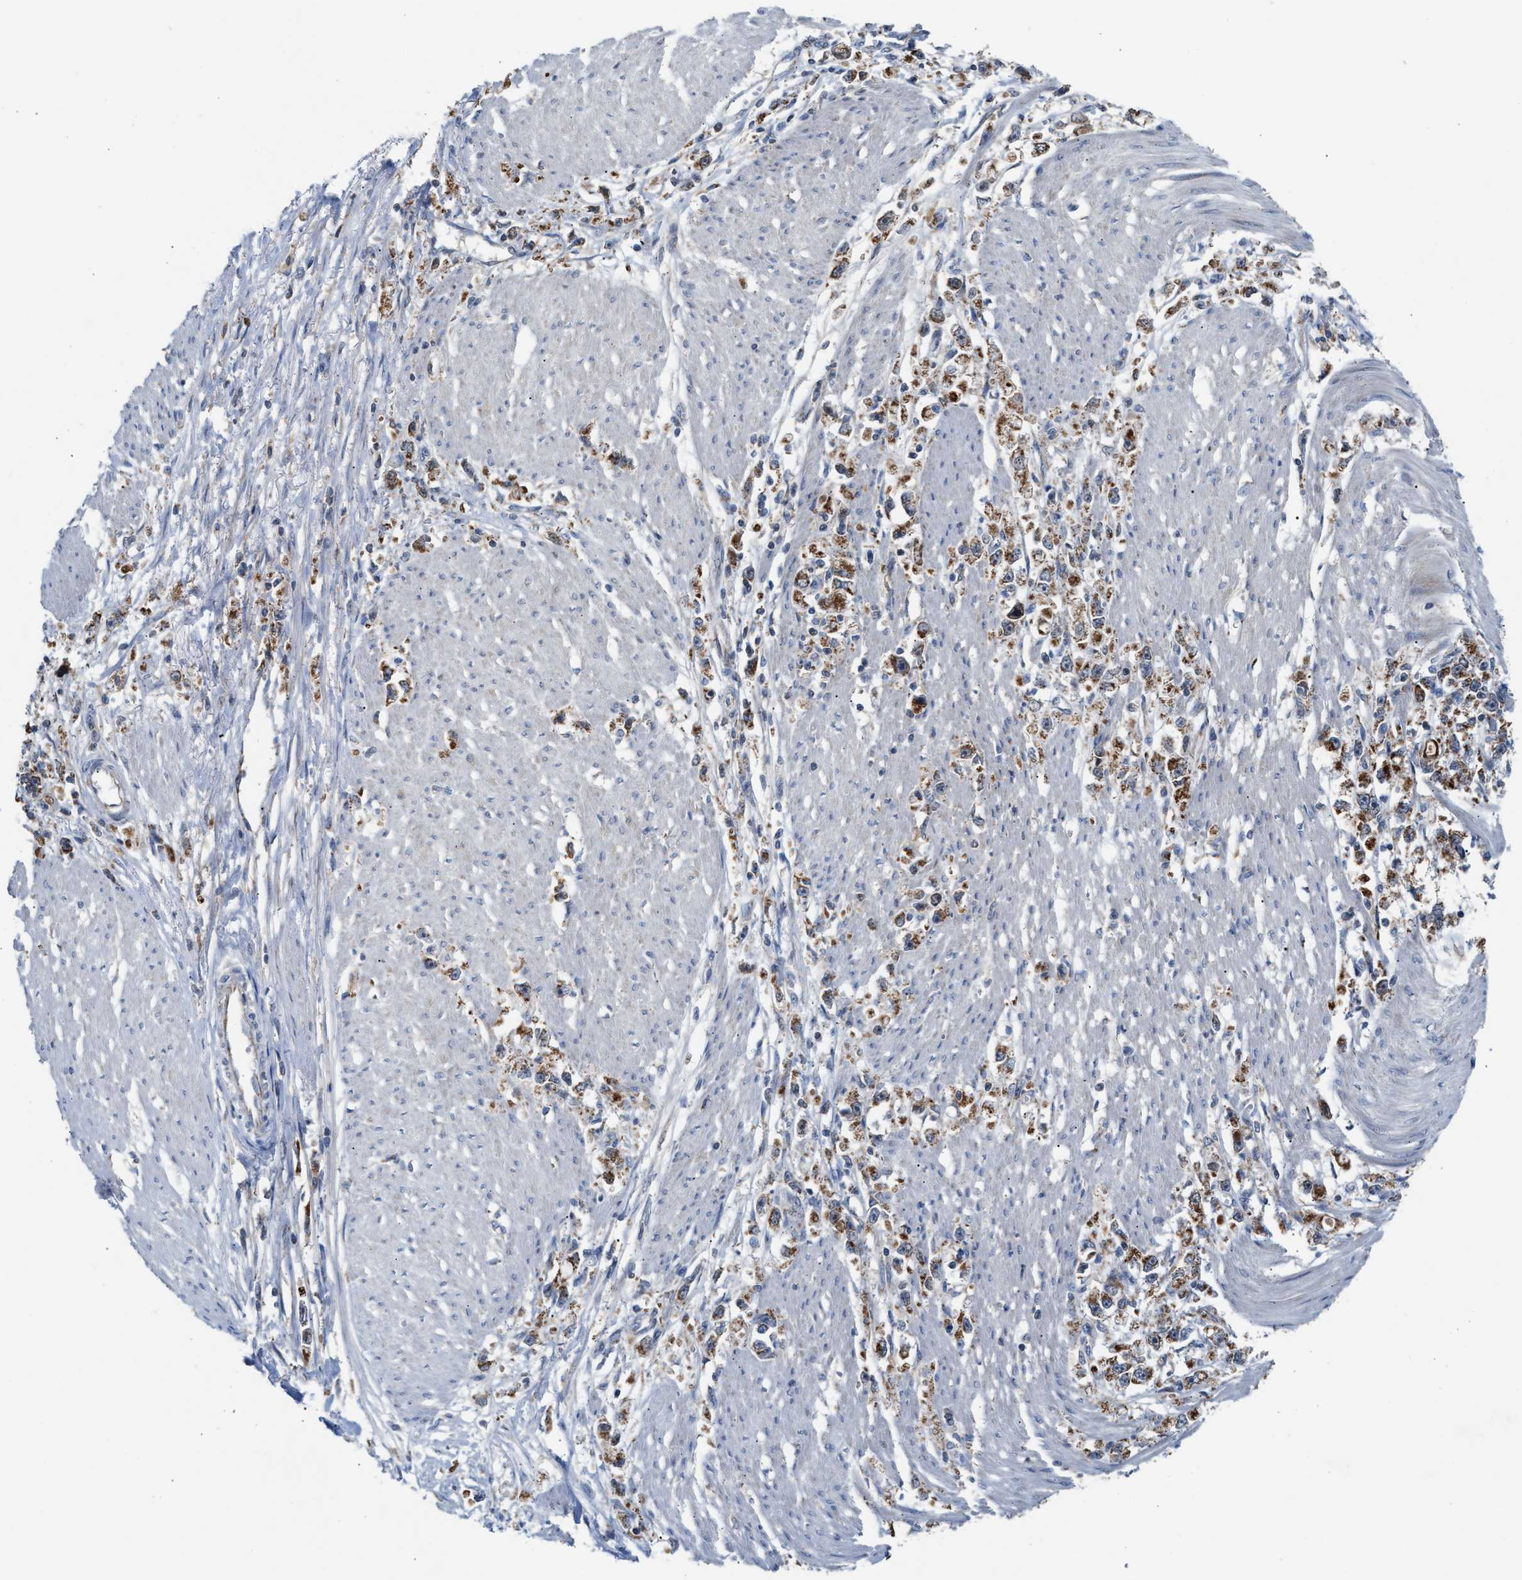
{"staining": {"intensity": "moderate", "quantity": ">75%", "location": "cytoplasmic/membranous"}, "tissue": "stomach cancer", "cell_type": "Tumor cells", "image_type": "cancer", "snomed": [{"axis": "morphology", "description": "Adenocarcinoma, NOS"}, {"axis": "topography", "description": "Stomach"}], "caption": "Immunohistochemical staining of stomach cancer (adenocarcinoma) exhibits medium levels of moderate cytoplasmic/membranous expression in about >75% of tumor cells.", "gene": "PMPCA", "patient": {"sex": "female", "age": 59}}